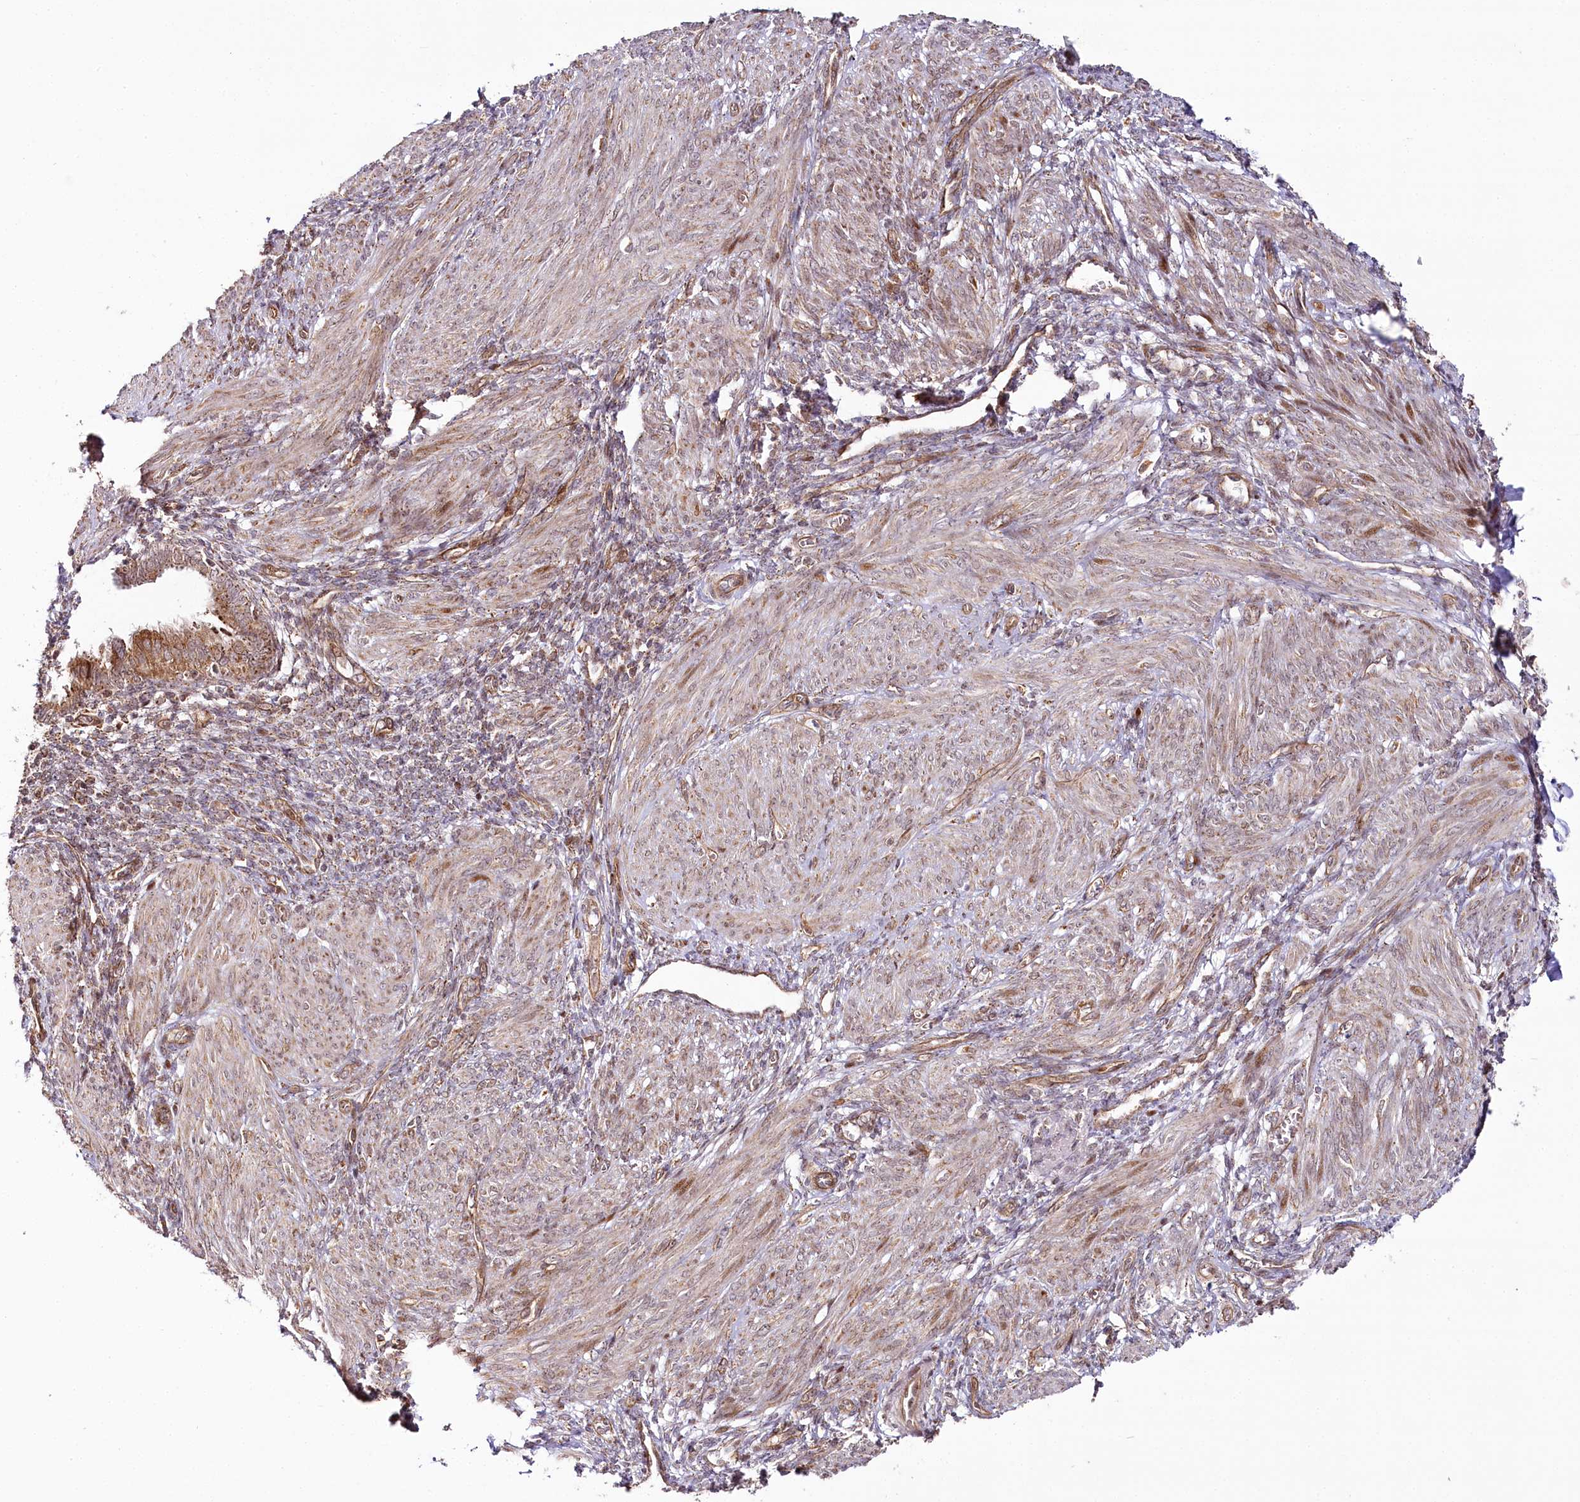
{"staining": {"intensity": "weak", "quantity": "25%-75%", "location": "cytoplasmic/membranous,nuclear"}, "tissue": "smooth muscle", "cell_type": "Smooth muscle cells", "image_type": "normal", "snomed": [{"axis": "morphology", "description": "Normal tissue, NOS"}, {"axis": "topography", "description": "Smooth muscle"}], "caption": "Immunohistochemistry image of unremarkable smooth muscle stained for a protein (brown), which shows low levels of weak cytoplasmic/membranous,nuclear expression in about 25%-75% of smooth muscle cells.", "gene": "COPG1", "patient": {"sex": "female", "age": 39}}